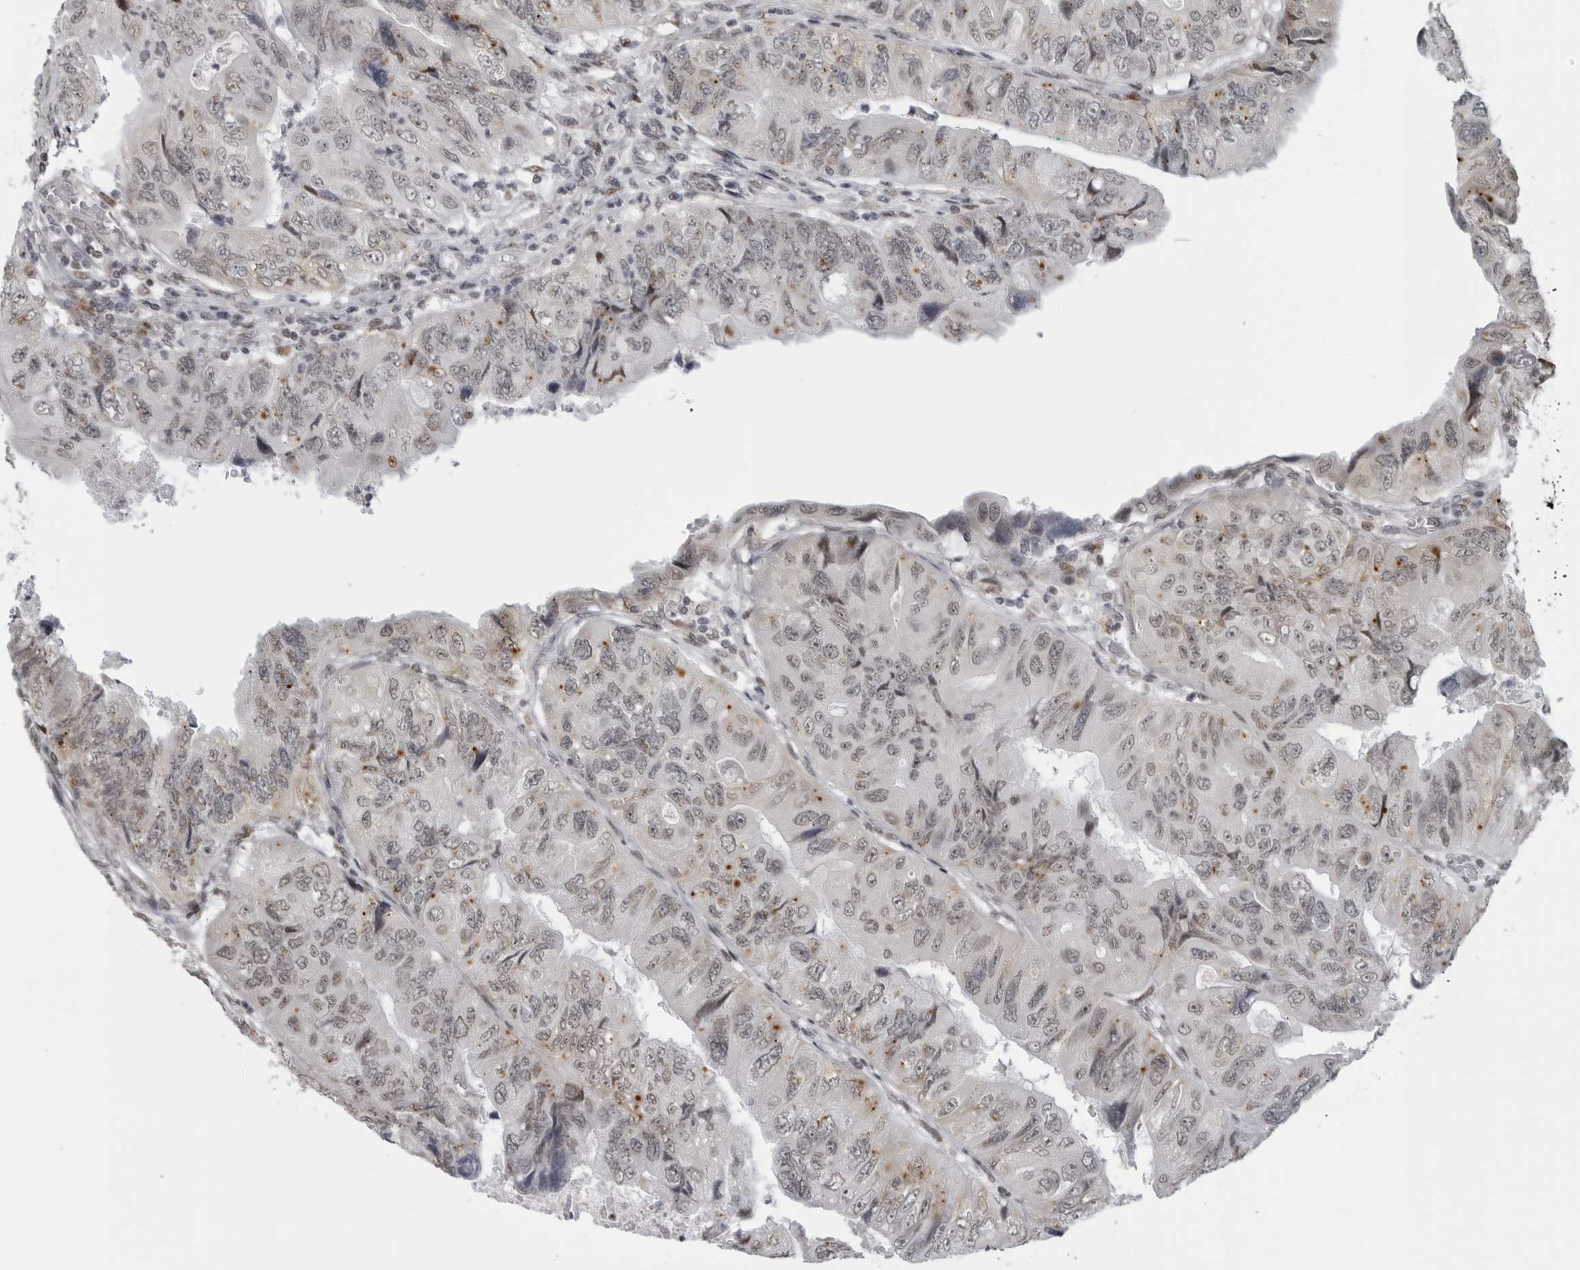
{"staining": {"intensity": "weak", "quantity": "25%-75%", "location": "nuclear"}, "tissue": "colorectal cancer", "cell_type": "Tumor cells", "image_type": "cancer", "snomed": [{"axis": "morphology", "description": "Adenocarcinoma, NOS"}, {"axis": "topography", "description": "Rectum"}], "caption": "Immunohistochemistry of colorectal adenocarcinoma reveals low levels of weak nuclear expression in approximately 25%-75% of tumor cells.", "gene": "MAF", "patient": {"sex": "male", "age": 63}}